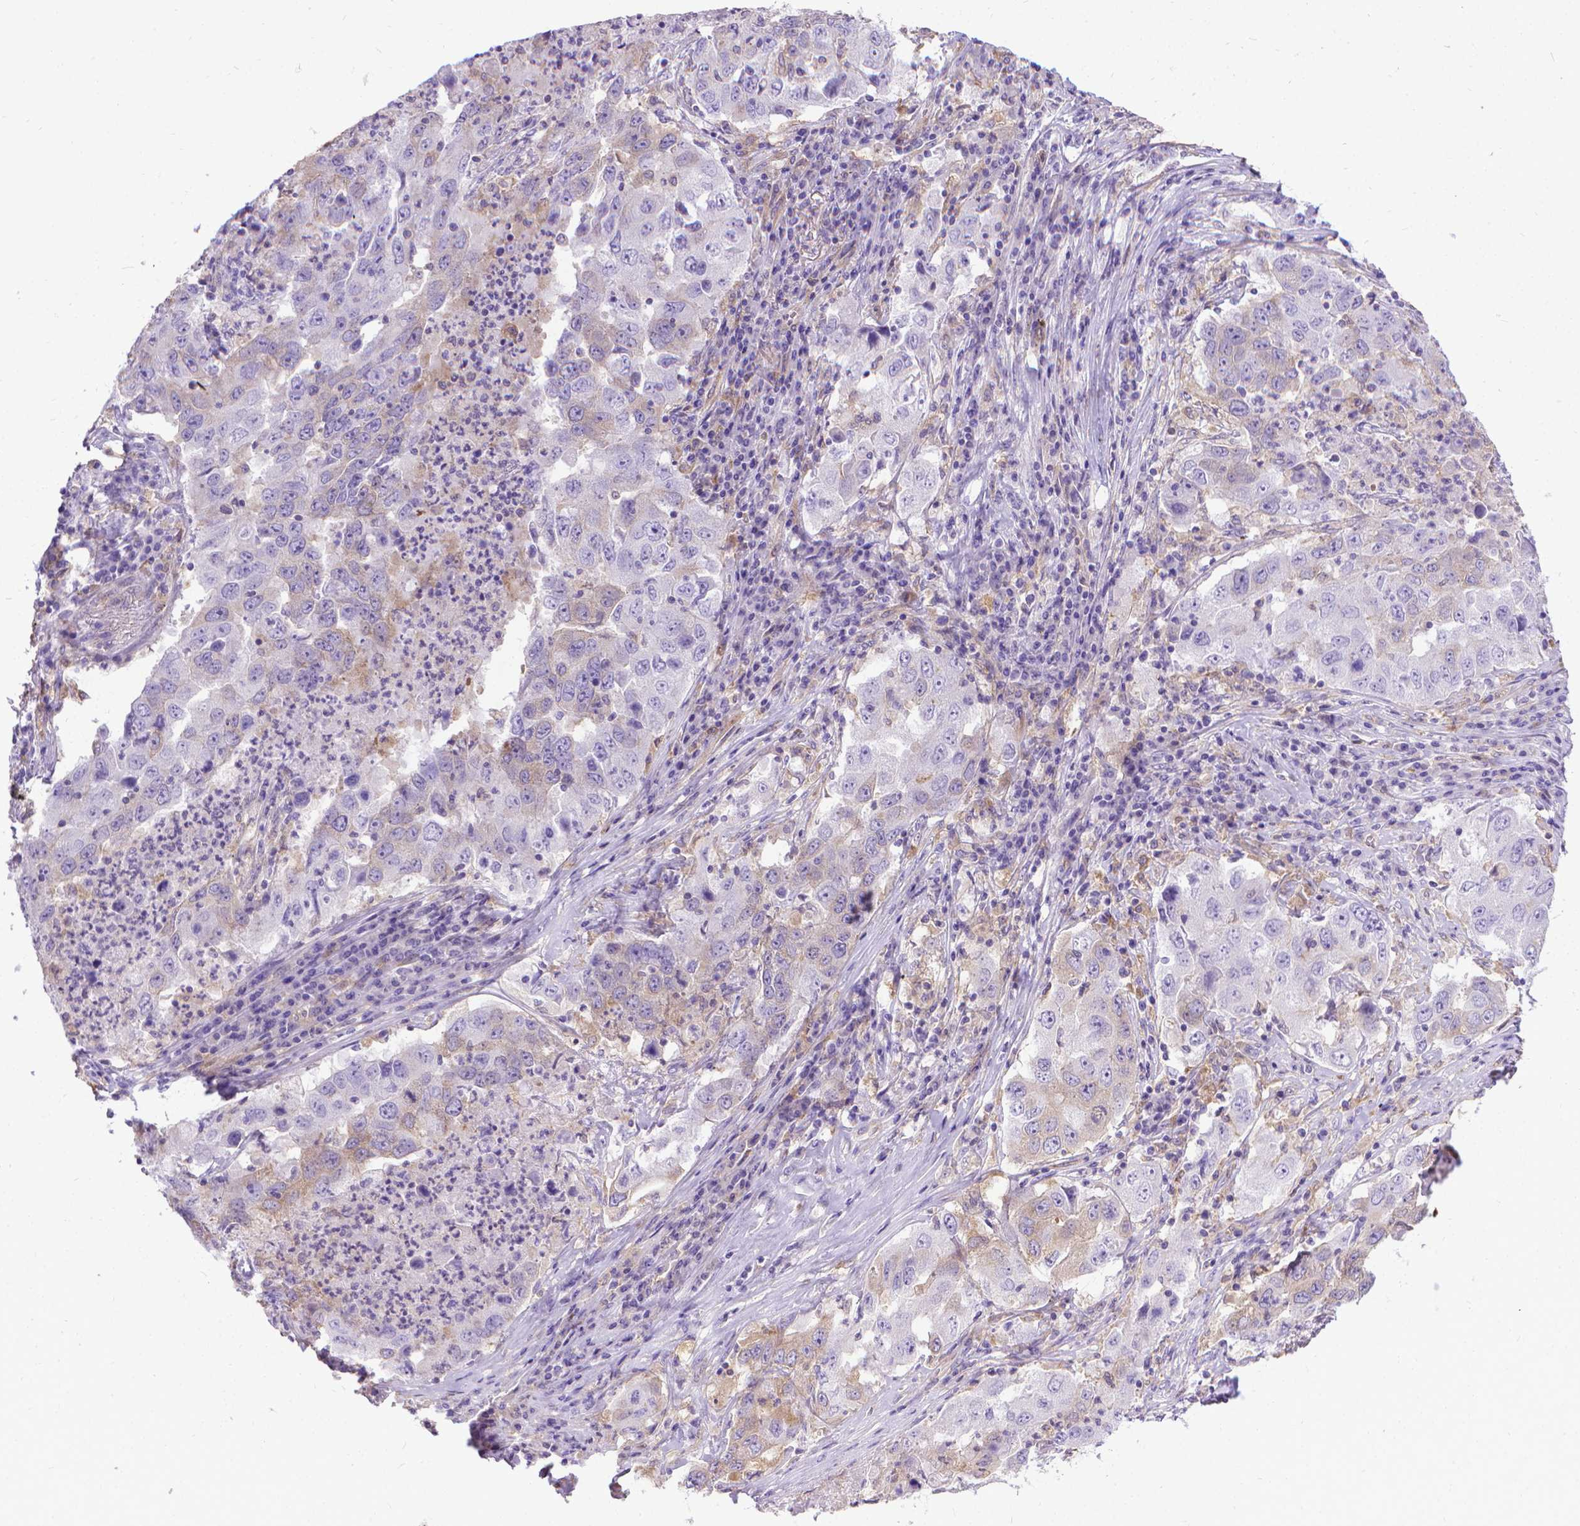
{"staining": {"intensity": "weak", "quantity": "<25%", "location": "cytoplasmic/membranous"}, "tissue": "lung cancer", "cell_type": "Tumor cells", "image_type": "cancer", "snomed": [{"axis": "morphology", "description": "Adenocarcinoma, NOS"}, {"axis": "topography", "description": "Lung"}], "caption": "Lung cancer (adenocarcinoma) was stained to show a protein in brown. There is no significant positivity in tumor cells.", "gene": "CFAP299", "patient": {"sex": "male", "age": 73}}